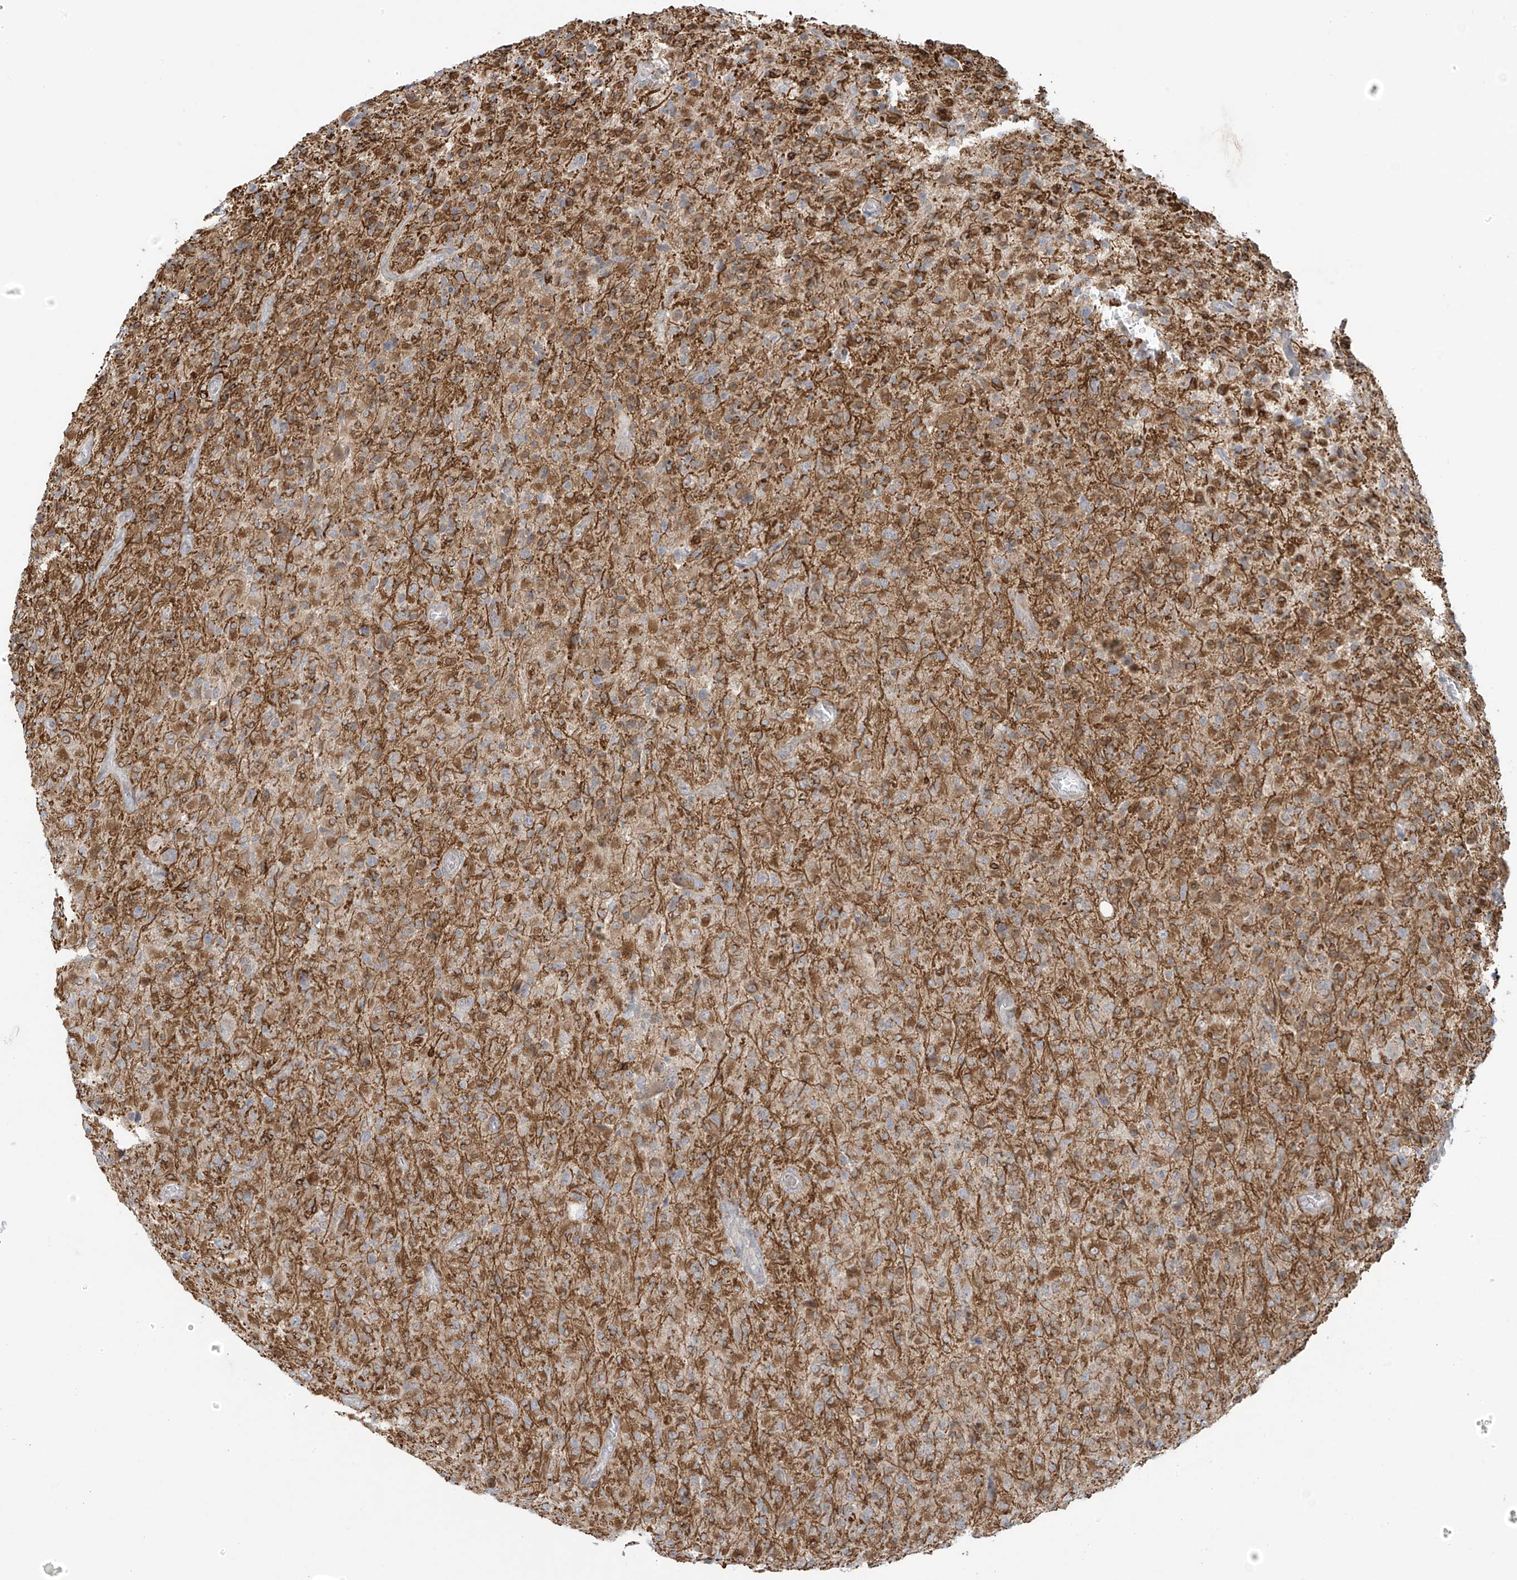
{"staining": {"intensity": "moderate", "quantity": "25%-75%", "location": "cytoplasmic/membranous"}, "tissue": "glioma", "cell_type": "Tumor cells", "image_type": "cancer", "snomed": [{"axis": "morphology", "description": "Glioma, malignant, High grade"}, {"axis": "topography", "description": "Brain"}], "caption": "Immunohistochemistry (IHC) staining of glioma, which demonstrates medium levels of moderate cytoplasmic/membranous expression in about 25%-75% of tumor cells indicating moderate cytoplasmic/membranous protein staining. The staining was performed using DAB (3,3'-diaminobenzidine) (brown) for protein detection and nuclei were counterstained in hematoxylin (blue).", "gene": "HDDC2", "patient": {"sex": "female", "age": 57}}